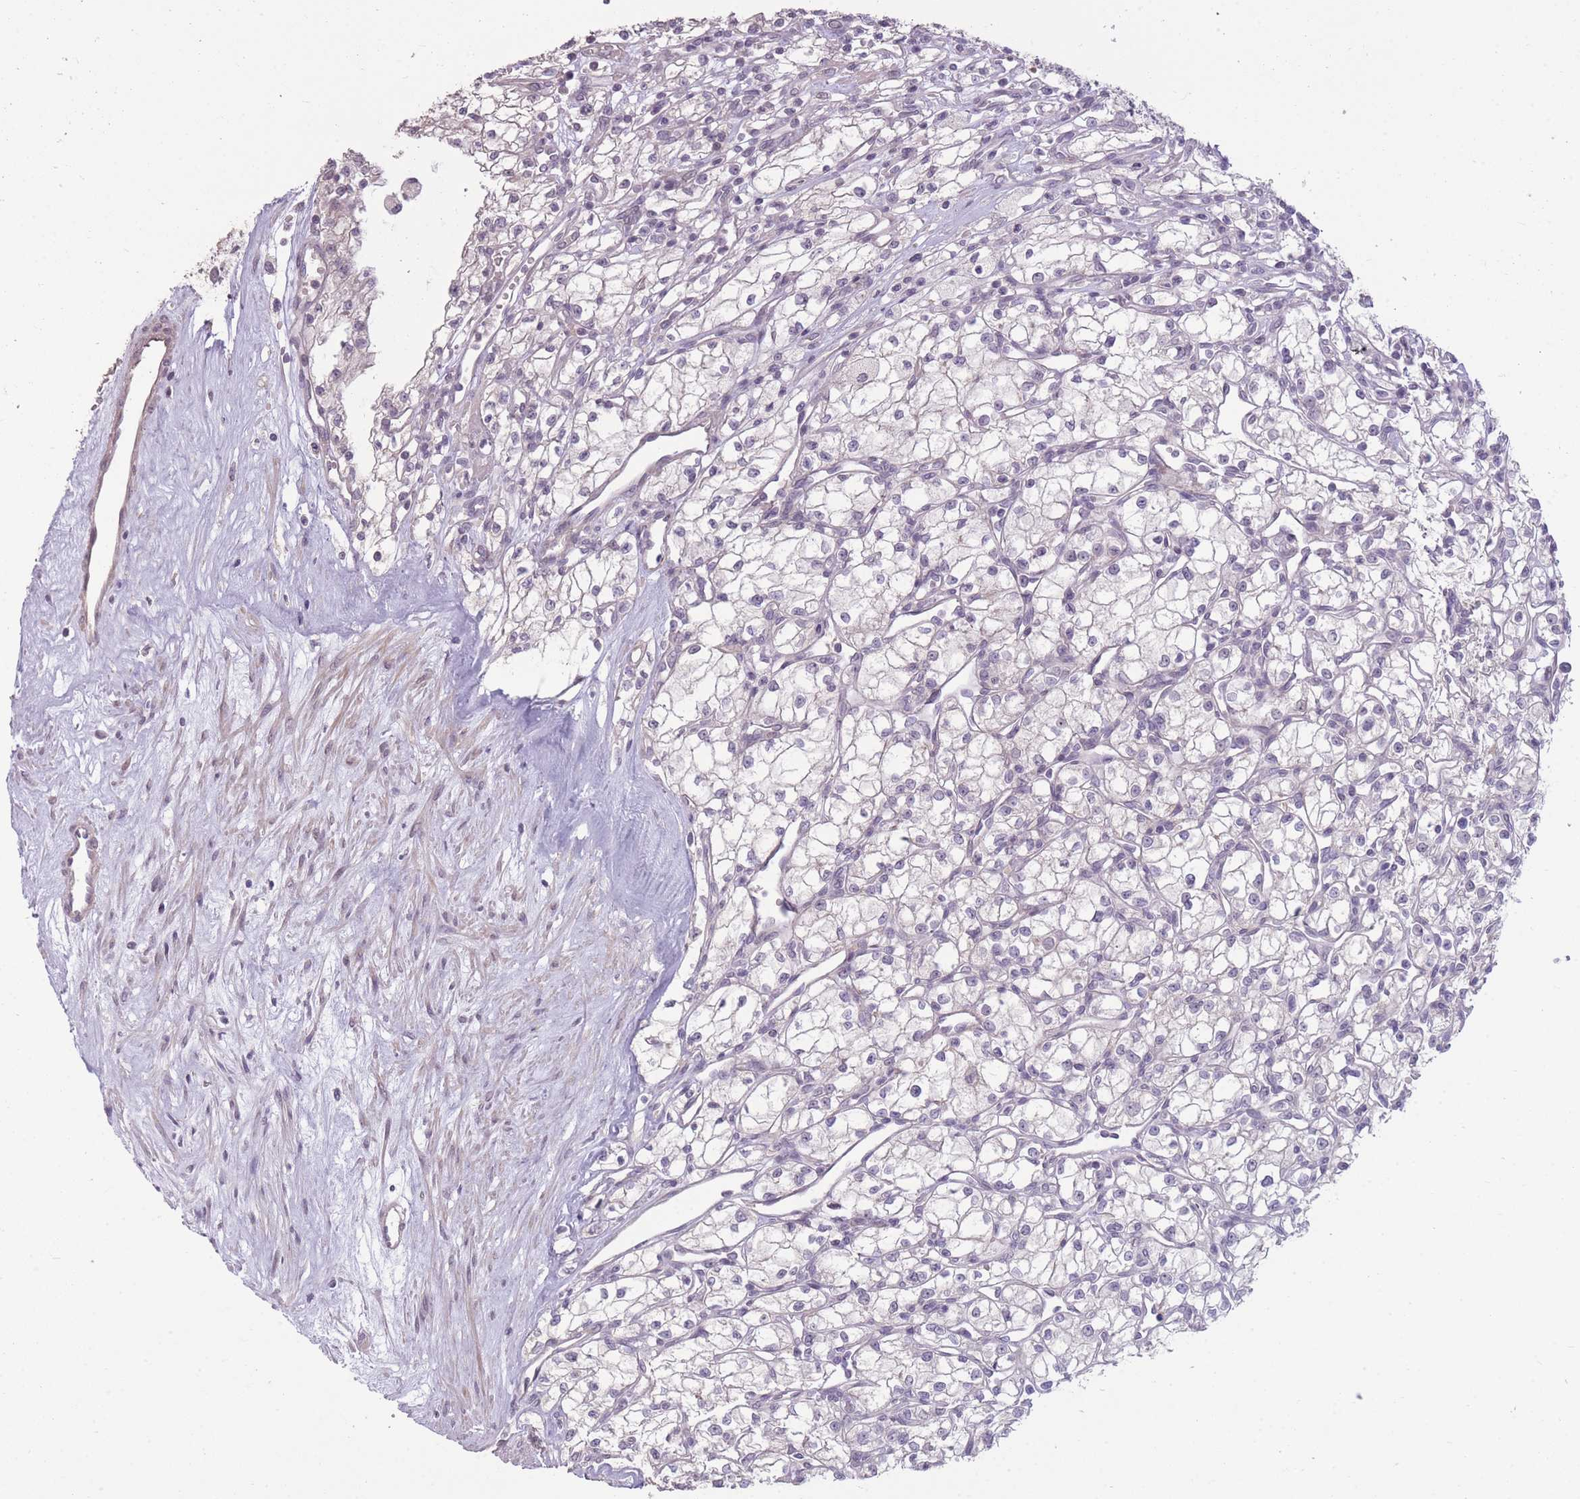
{"staining": {"intensity": "negative", "quantity": "none", "location": "none"}, "tissue": "renal cancer", "cell_type": "Tumor cells", "image_type": "cancer", "snomed": [{"axis": "morphology", "description": "Adenocarcinoma, NOS"}, {"axis": "topography", "description": "Kidney"}], "caption": "A high-resolution micrograph shows immunohistochemistry staining of renal cancer, which exhibits no significant positivity in tumor cells.", "gene": "ZBTB24", "patient": {"sex": "male", "age": 59}}